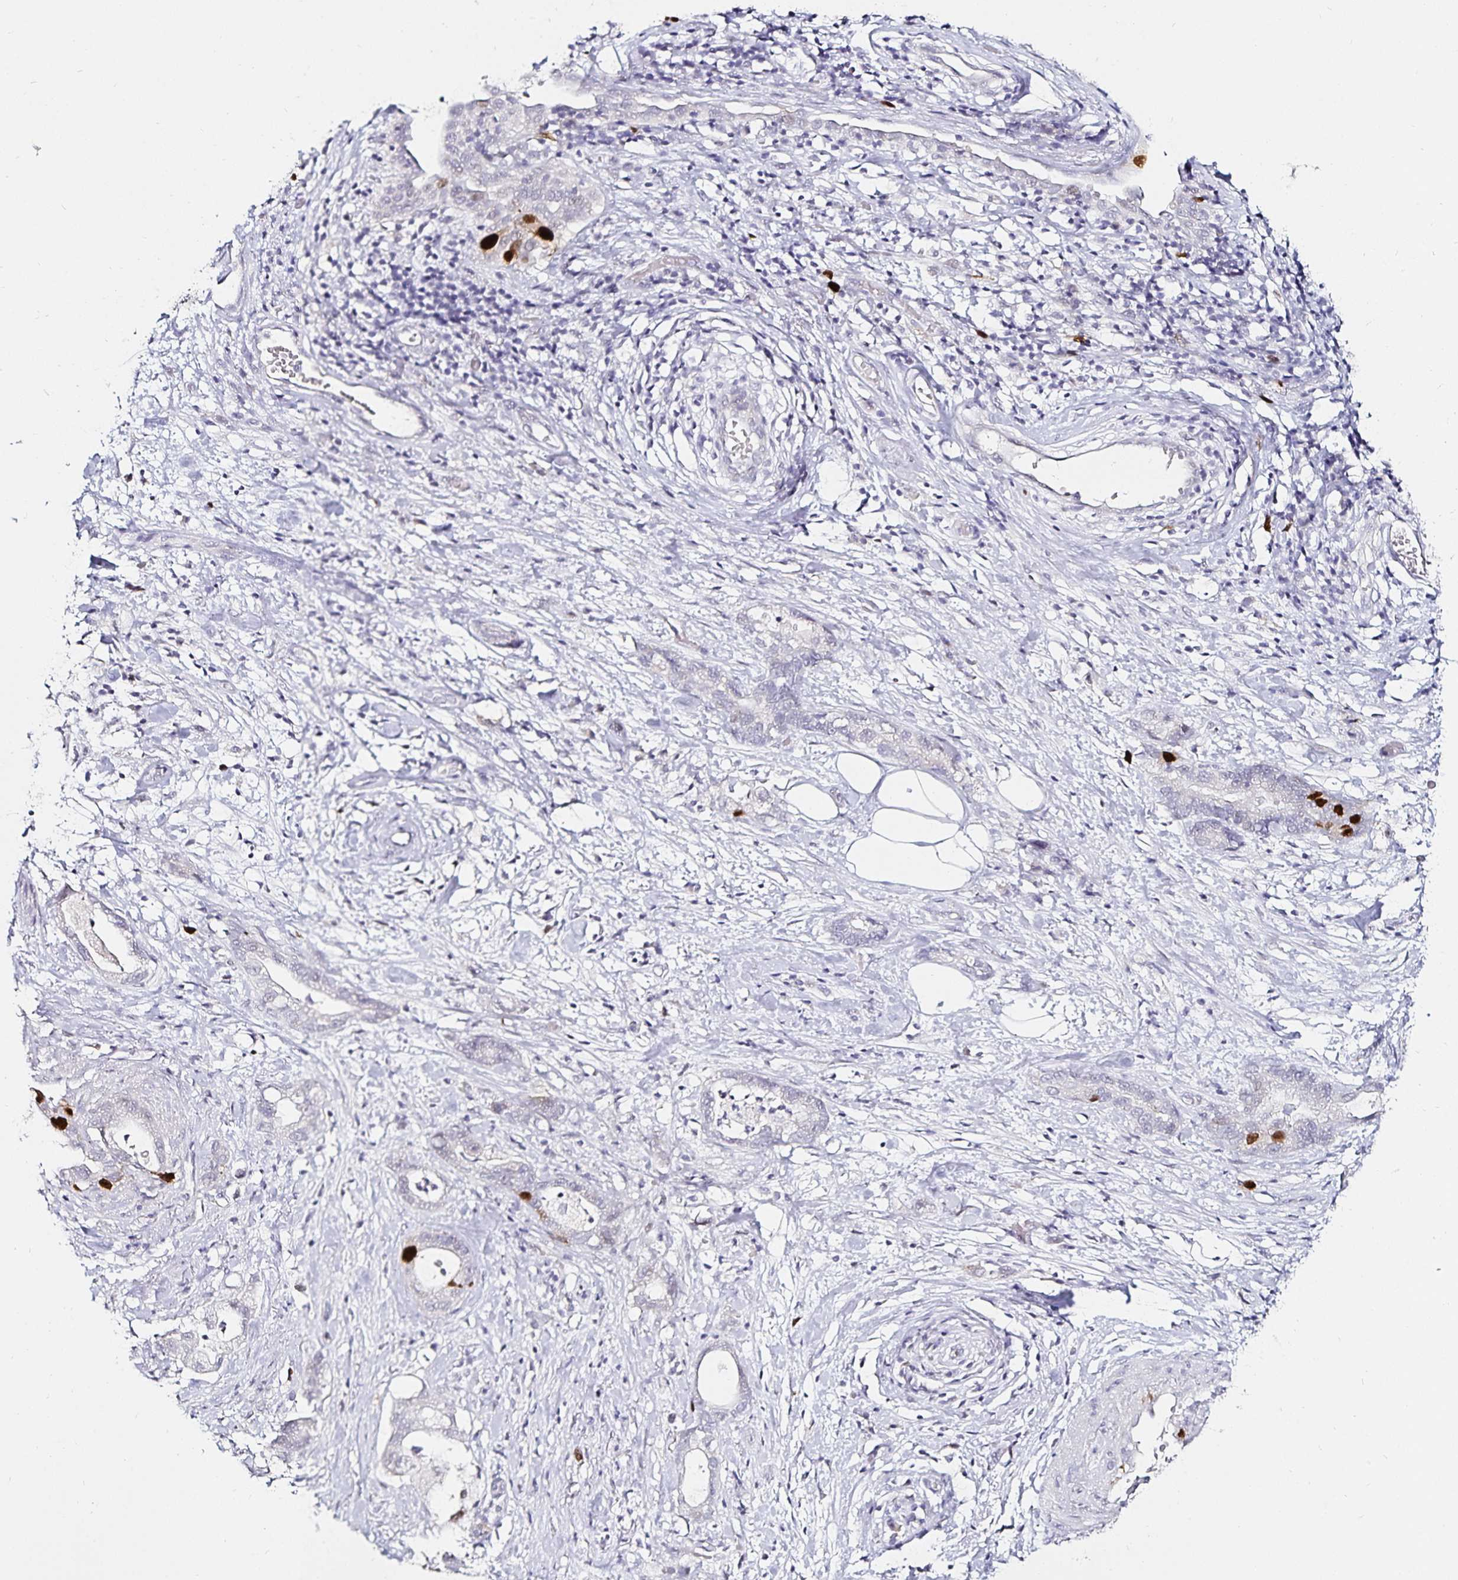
{"staining": {"intensity": "strong", "quantity": "<25%", "location": "nuclear"}, "tissue": "stomach cancer", "cell_type": "Tumor cells", "image_type": "cancer", "snomed": [{"axis": "morphology", "description": "Adenocarcinoma, NOS"}, {"axis": "topography", "description": "Stomach"}], "caption": "Immunohistochemical staining of human stomach adenocarcinoma displays medium levels of strong nuclear protein expression in approximately <25% of tumor cells. (brown staining indicates protein expression, while blue staining denotes nuclei).", "gene": "ANLN", "patient": {"sex": "male", "age": 55}}